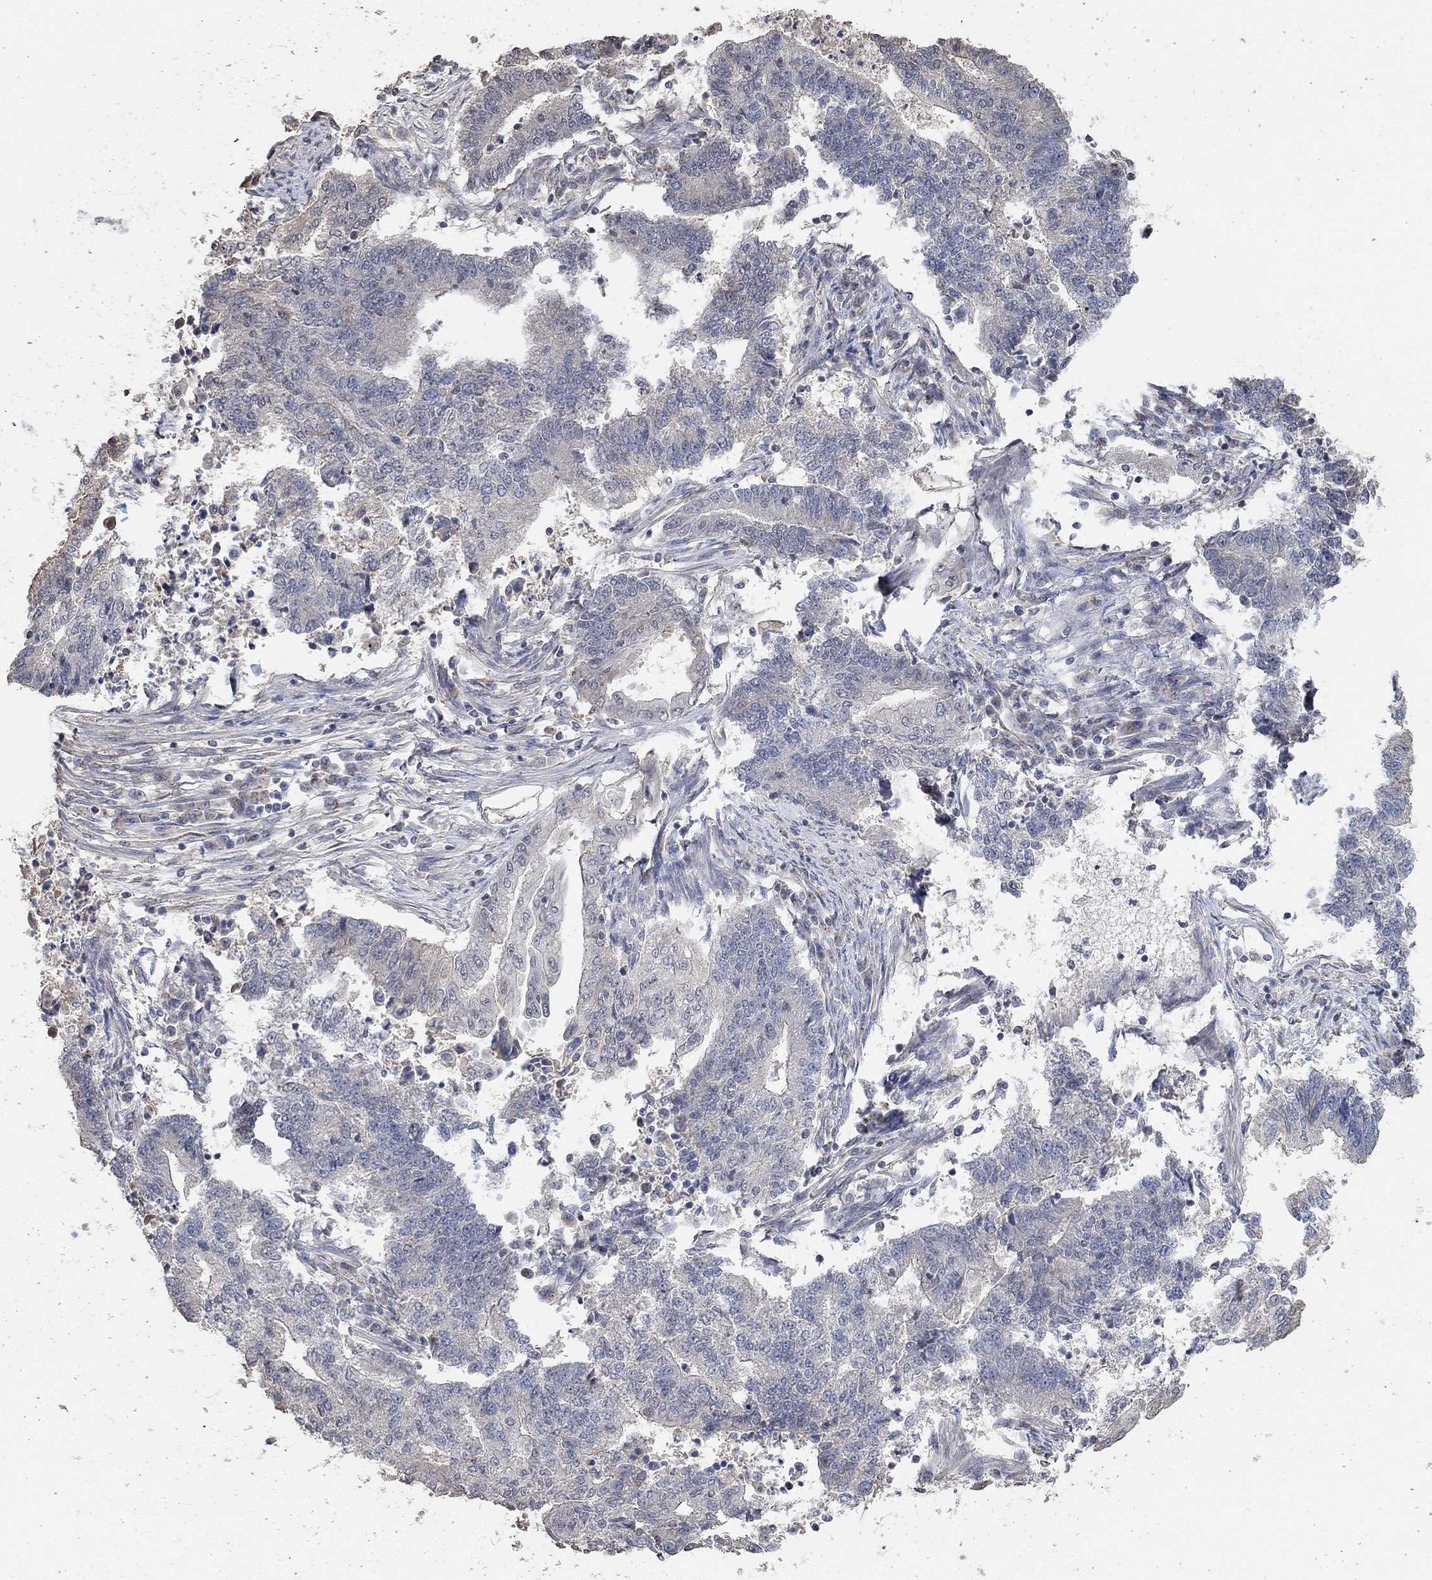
{"staining": {"intensity": "negative", "quantity": "none", "location": "none"}, "tissue": "endometrial cancer", "cell_type": "Tumor cells", "image_type": "cancer", "snomed": [{"axis": "morphology", "description": "Adenocarcinoma, NOS"}, {"axis": "topography", "description": "Uterus"}, {"axis": "topography", "description": "Endometrium"}], "caption": "This image is of adenocarcinoma (endometrial) stained with IHC to label a protein in brown with the nuclei are counter-stained blue. There is no expression in tumor cells.", "gene": "UNC5B", "patient": {"sex": "female", "age": 54}}